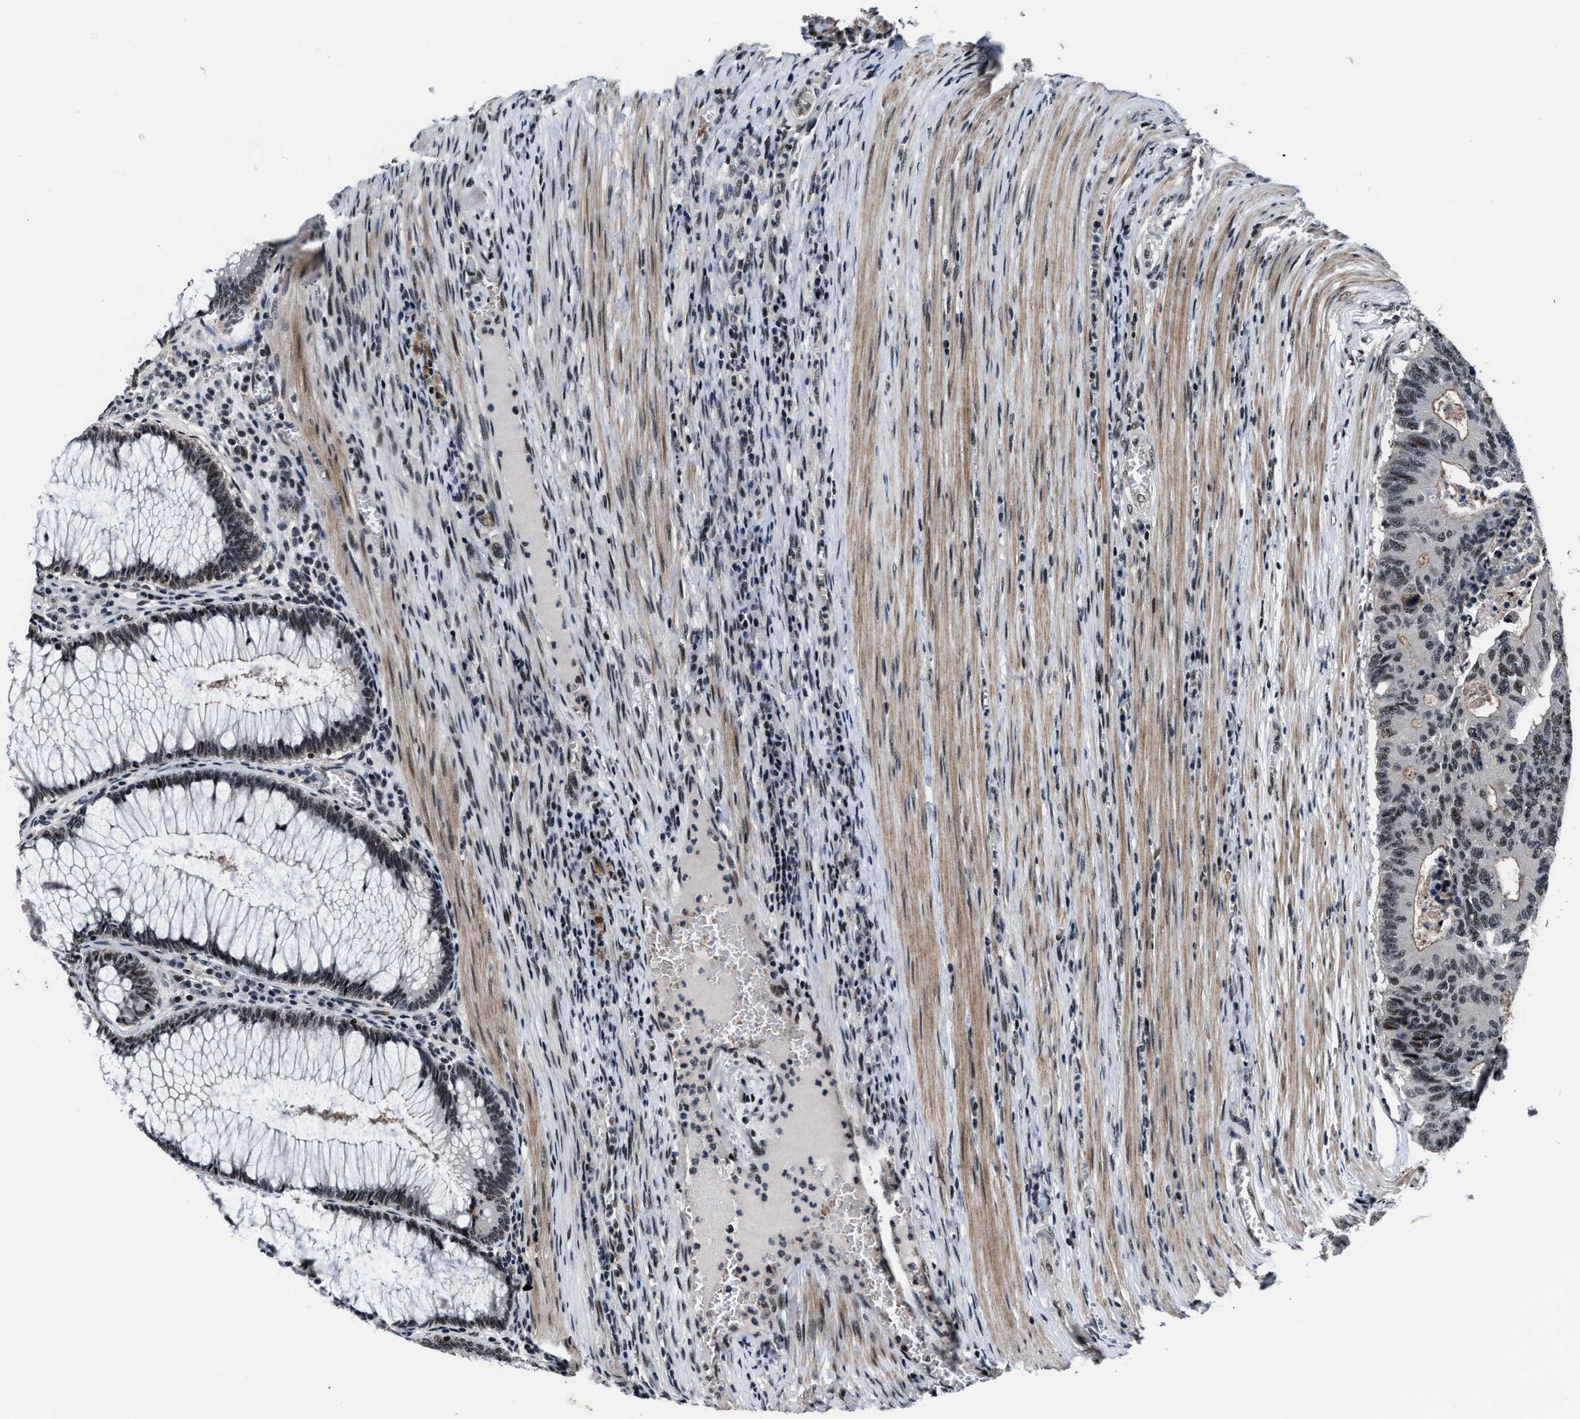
{"staining": {"intensity": "weak", "quantity": "25%-75%", "location": "nuclear"}, "tissue": "colorectal cancer", "cell_type": "Tumor cells", "image_type": "cancer", "snomed": [{"axis": "morphology", "description": "Adenocarcinoma, NOS"}, {"axis": "topography", "description": "Colon"}], "caption": "Human colorectal cancer stained with a brown dye demonstrates weak nuclear positive staining in approximately 25%-75% of tumor cells.", "gene": "ZNF233", "patient": {"sex": "male", "age": 87}}